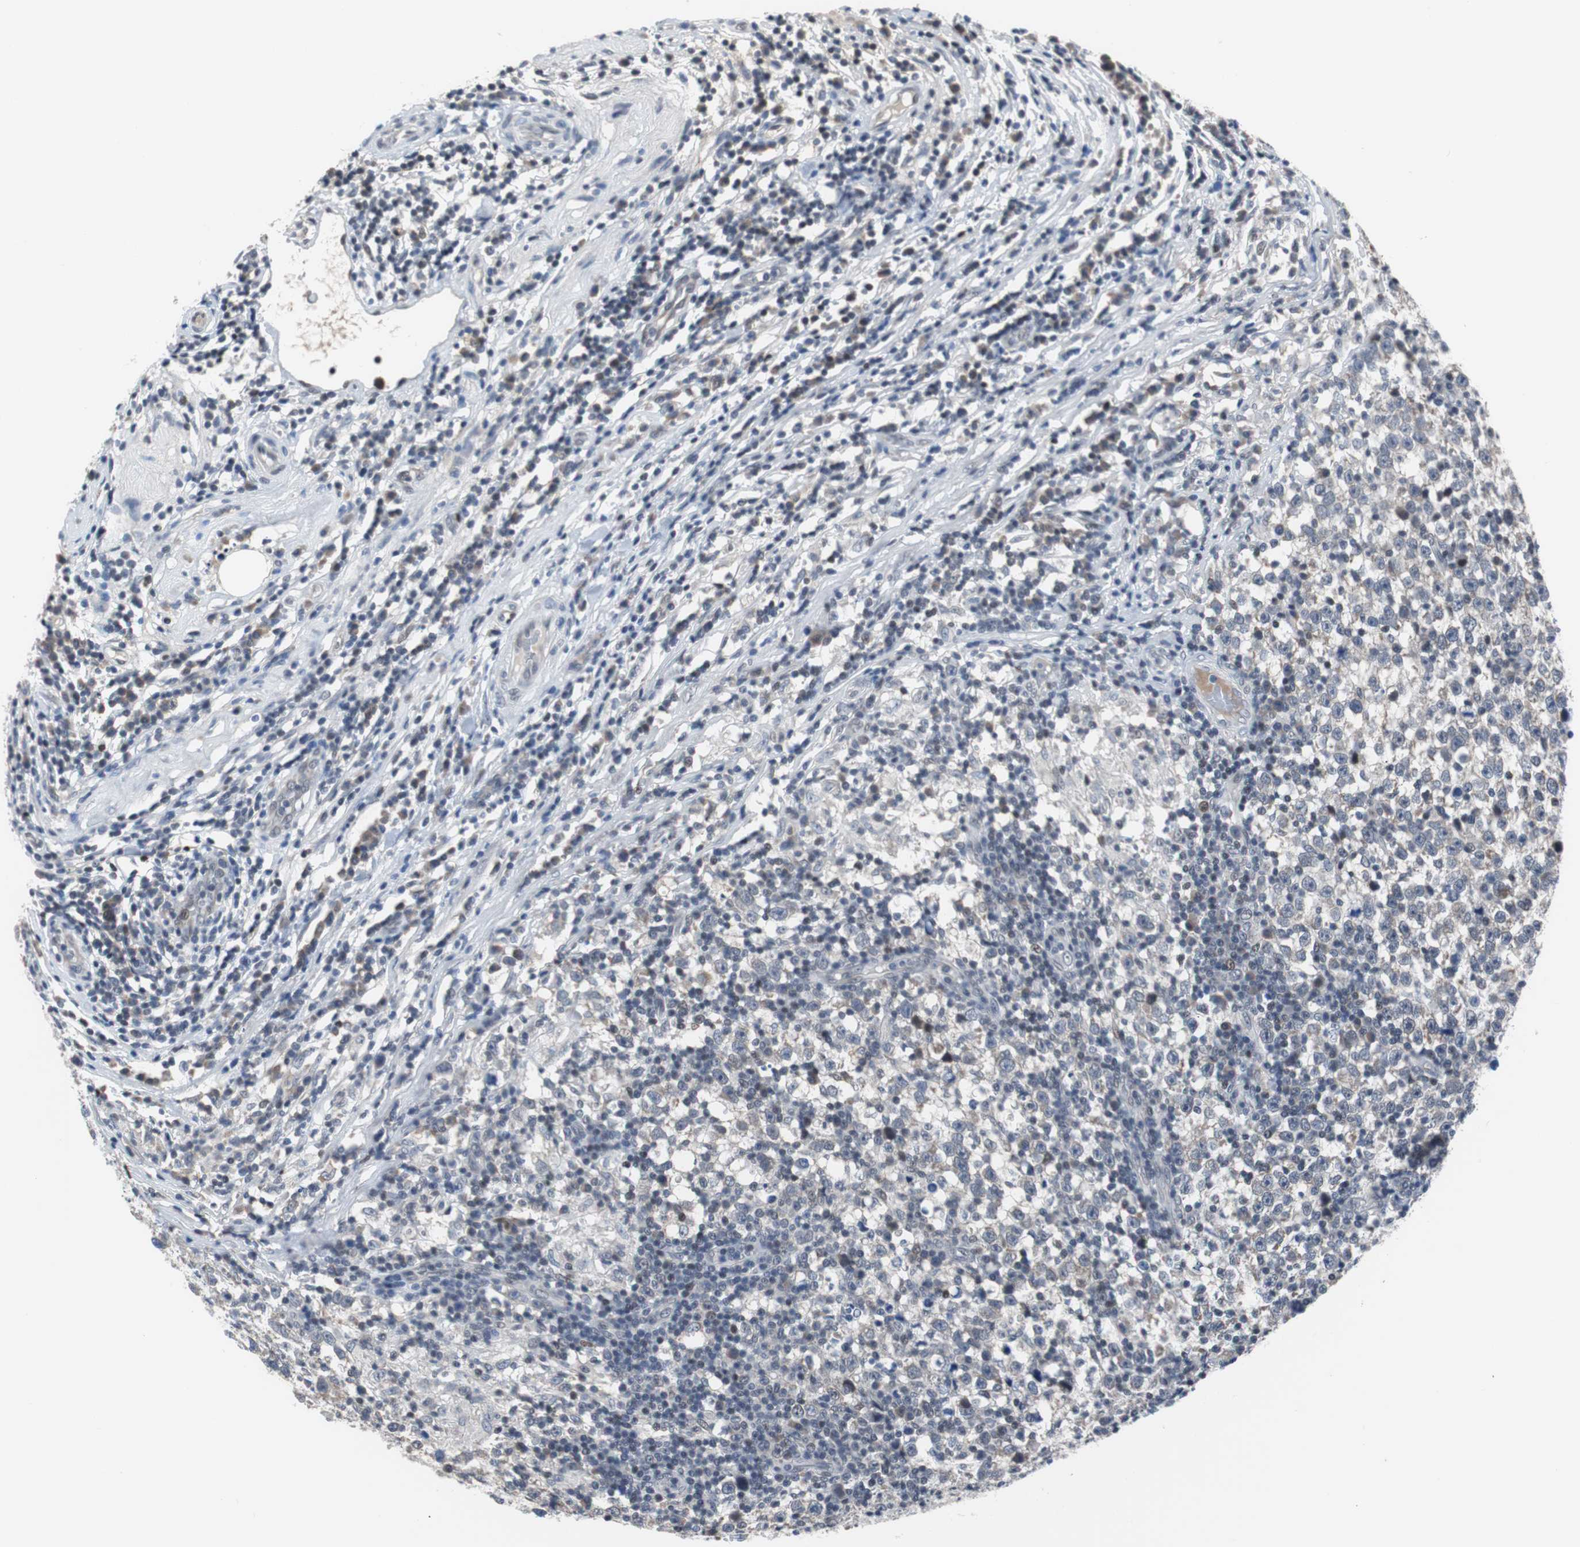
{"staining": {"intensity": "weak", "quantity": "<25%", "location": "cytoplasmic/membranous"}, "tissue": "testis cancer", "cell_type": "Tumor cells", "image_type": "cancer", "snomed": [{"axis": "morphology", "description": "Seminoma, NOS"}, {"axis": "topography", "description": "Testis"}], "caption": "A high-resolution image shows IHC staining of testis cancer (seminoma), which displays no significant expression in tumor cells.", "gene": "TP63", "patient": {"sex": "male", "age": 43}}